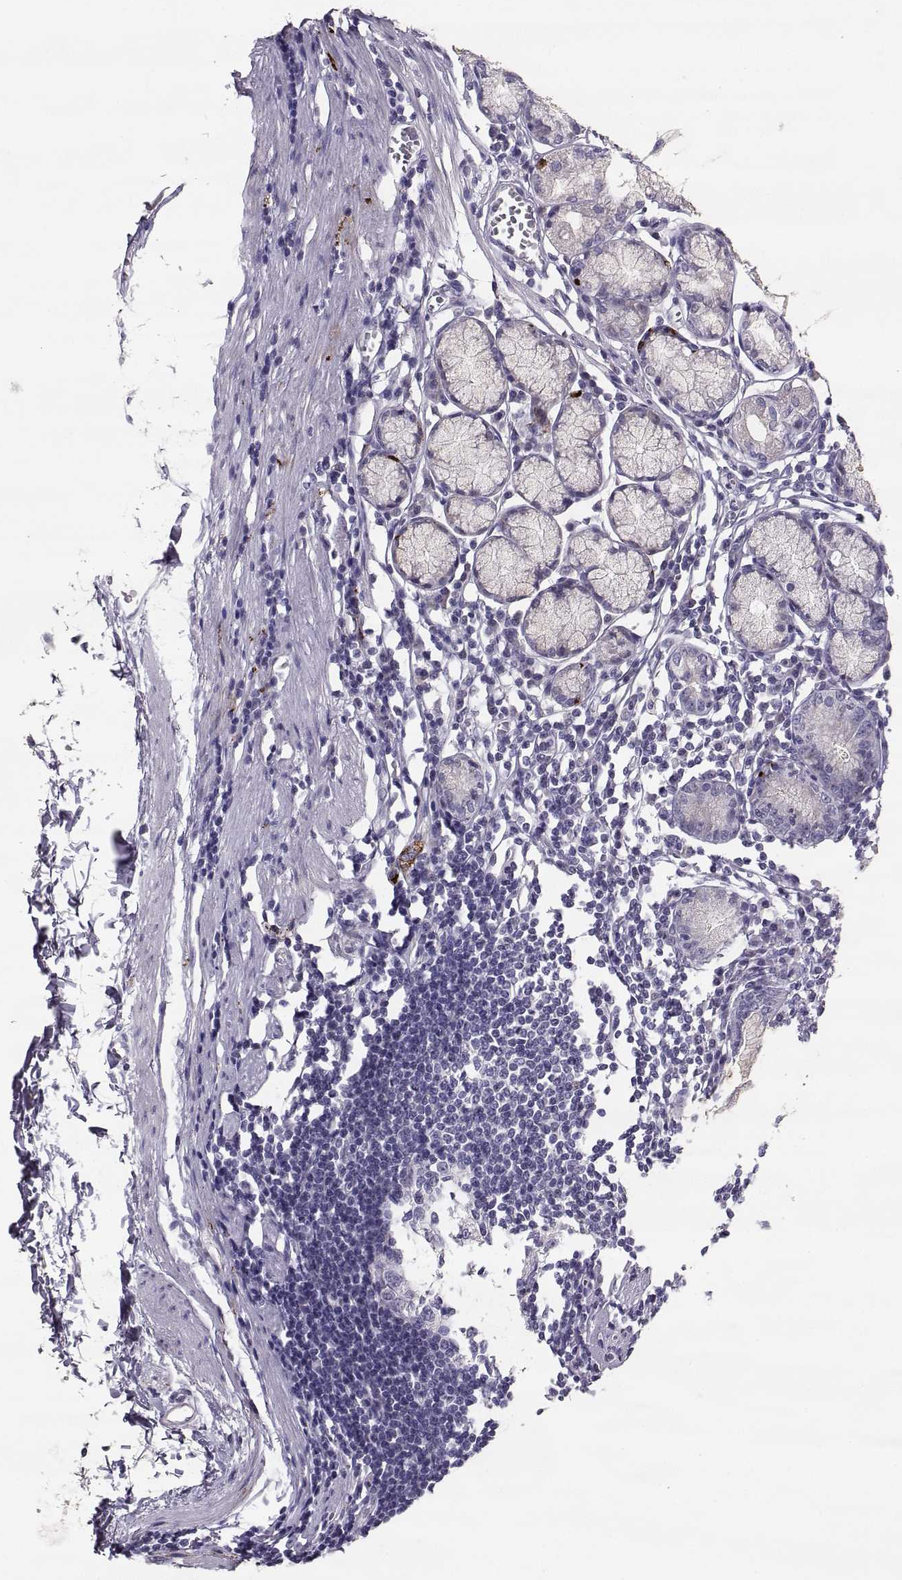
{"staining": {"intensity": "negative", "quantity": "none", "location": "none"}, "tissue": "stomach", "cell_type": "Glandular cells", "image_type": "normal", "snomed": [{"axis": "morphology", "description": "Normal tissue, NOS"}, {"axis": "topography", "description": "Stomach"}], "caption": "Immunohistochemistry image of benign stomach stained for a protein (brown), which reveals no staining in glandular cells.", "gene": "CARTPT", "patient": {"sex": "male", "age": 55}}